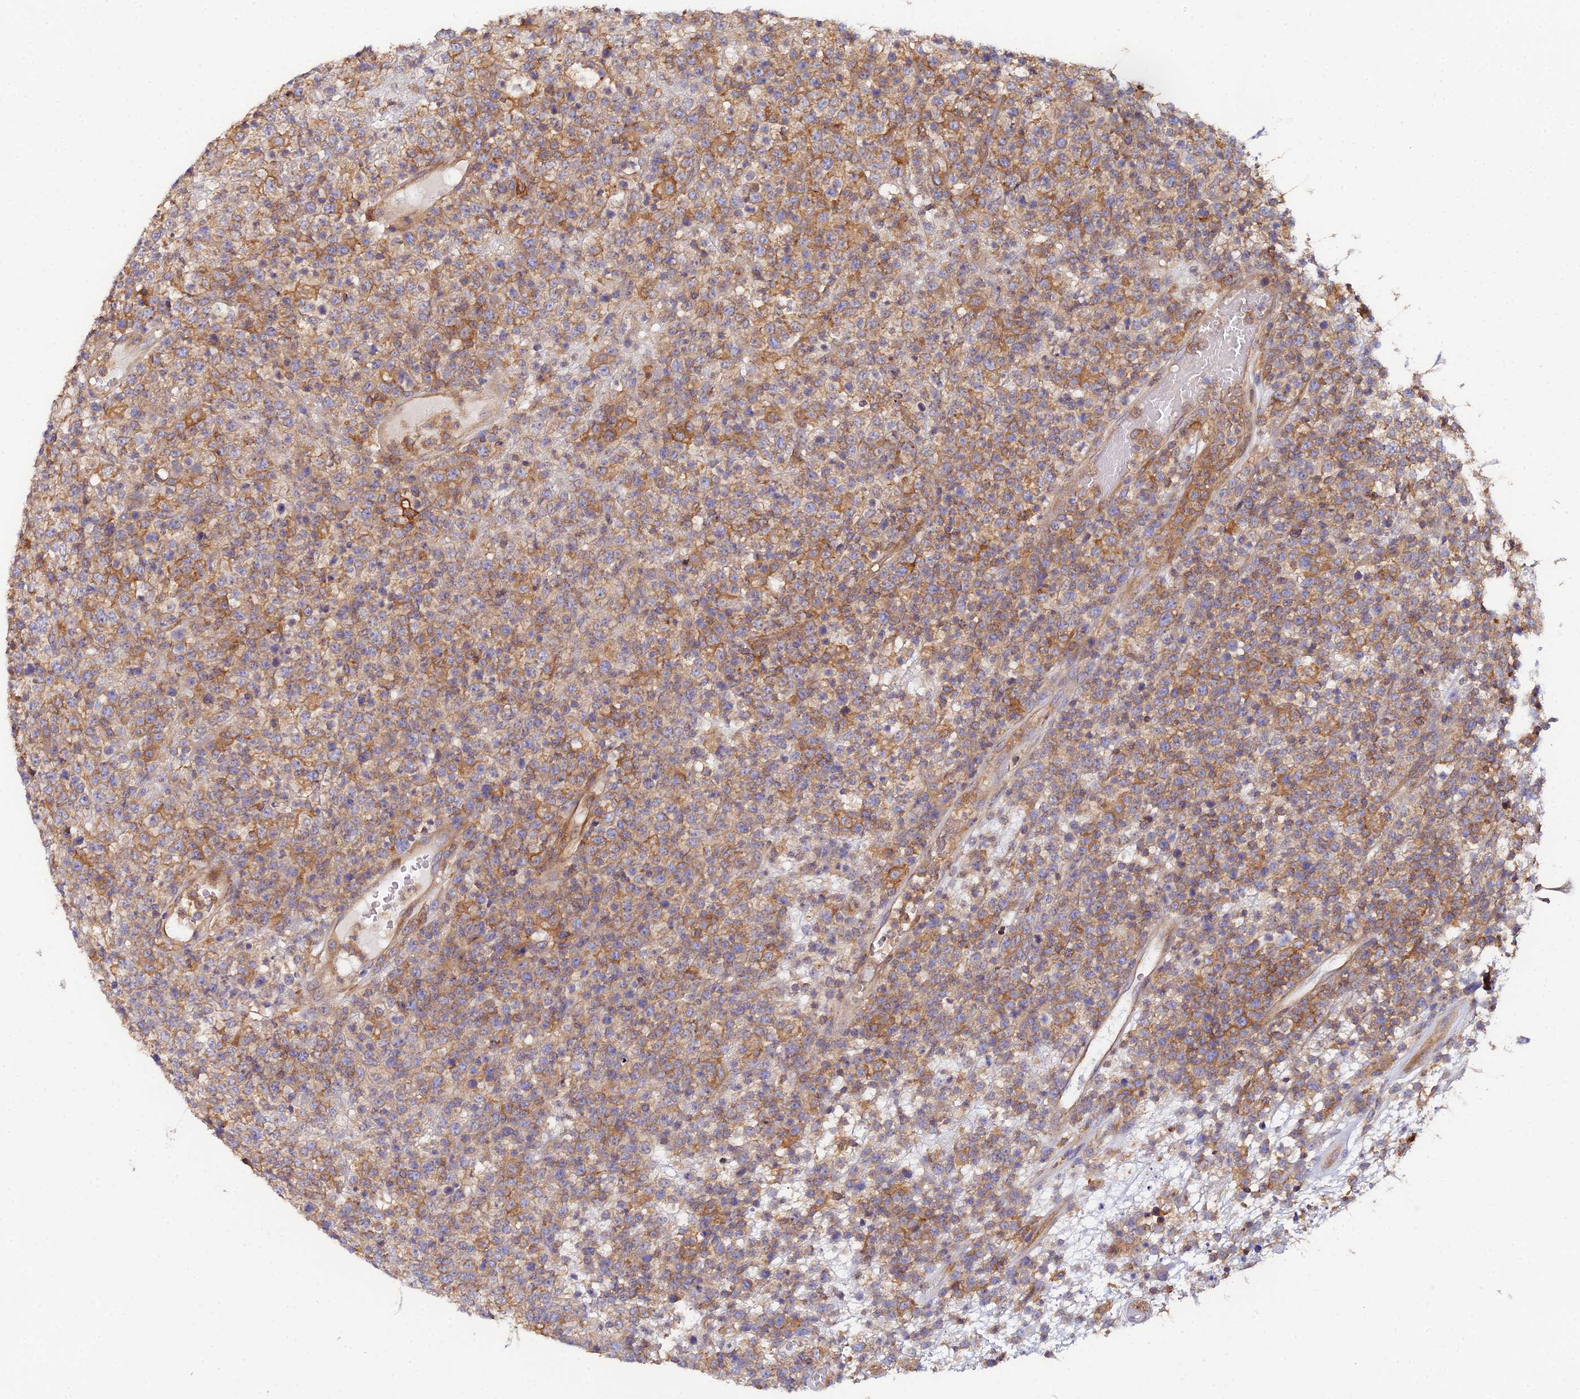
{"staining": {"intensity": "weak", "quantity": ">75%", "location": "cytoplasmic/membranous"}, "tissue": "lymphoma", "cell_type": "Tumor cells", "image_type": "cancer", "snomed": [{"axis": "morphology", "description": "Malignant lymphoma, non-Hodgkin's type, High grade"}, {"axis": "topography", "description": "Colon"}], "caption": "Lymphoma stained for a protein exhibits weak cytoplasmic/membranous positivity in tumor cells. The protein of interest is stained brown, and the nuclei are stained in blue (DAB (3,3'-diaminobenzidine) IHC with brightfield microscopy, high magnification).", "gene": "GNG5B", "patient": {"sex": "female", "age": 53}}